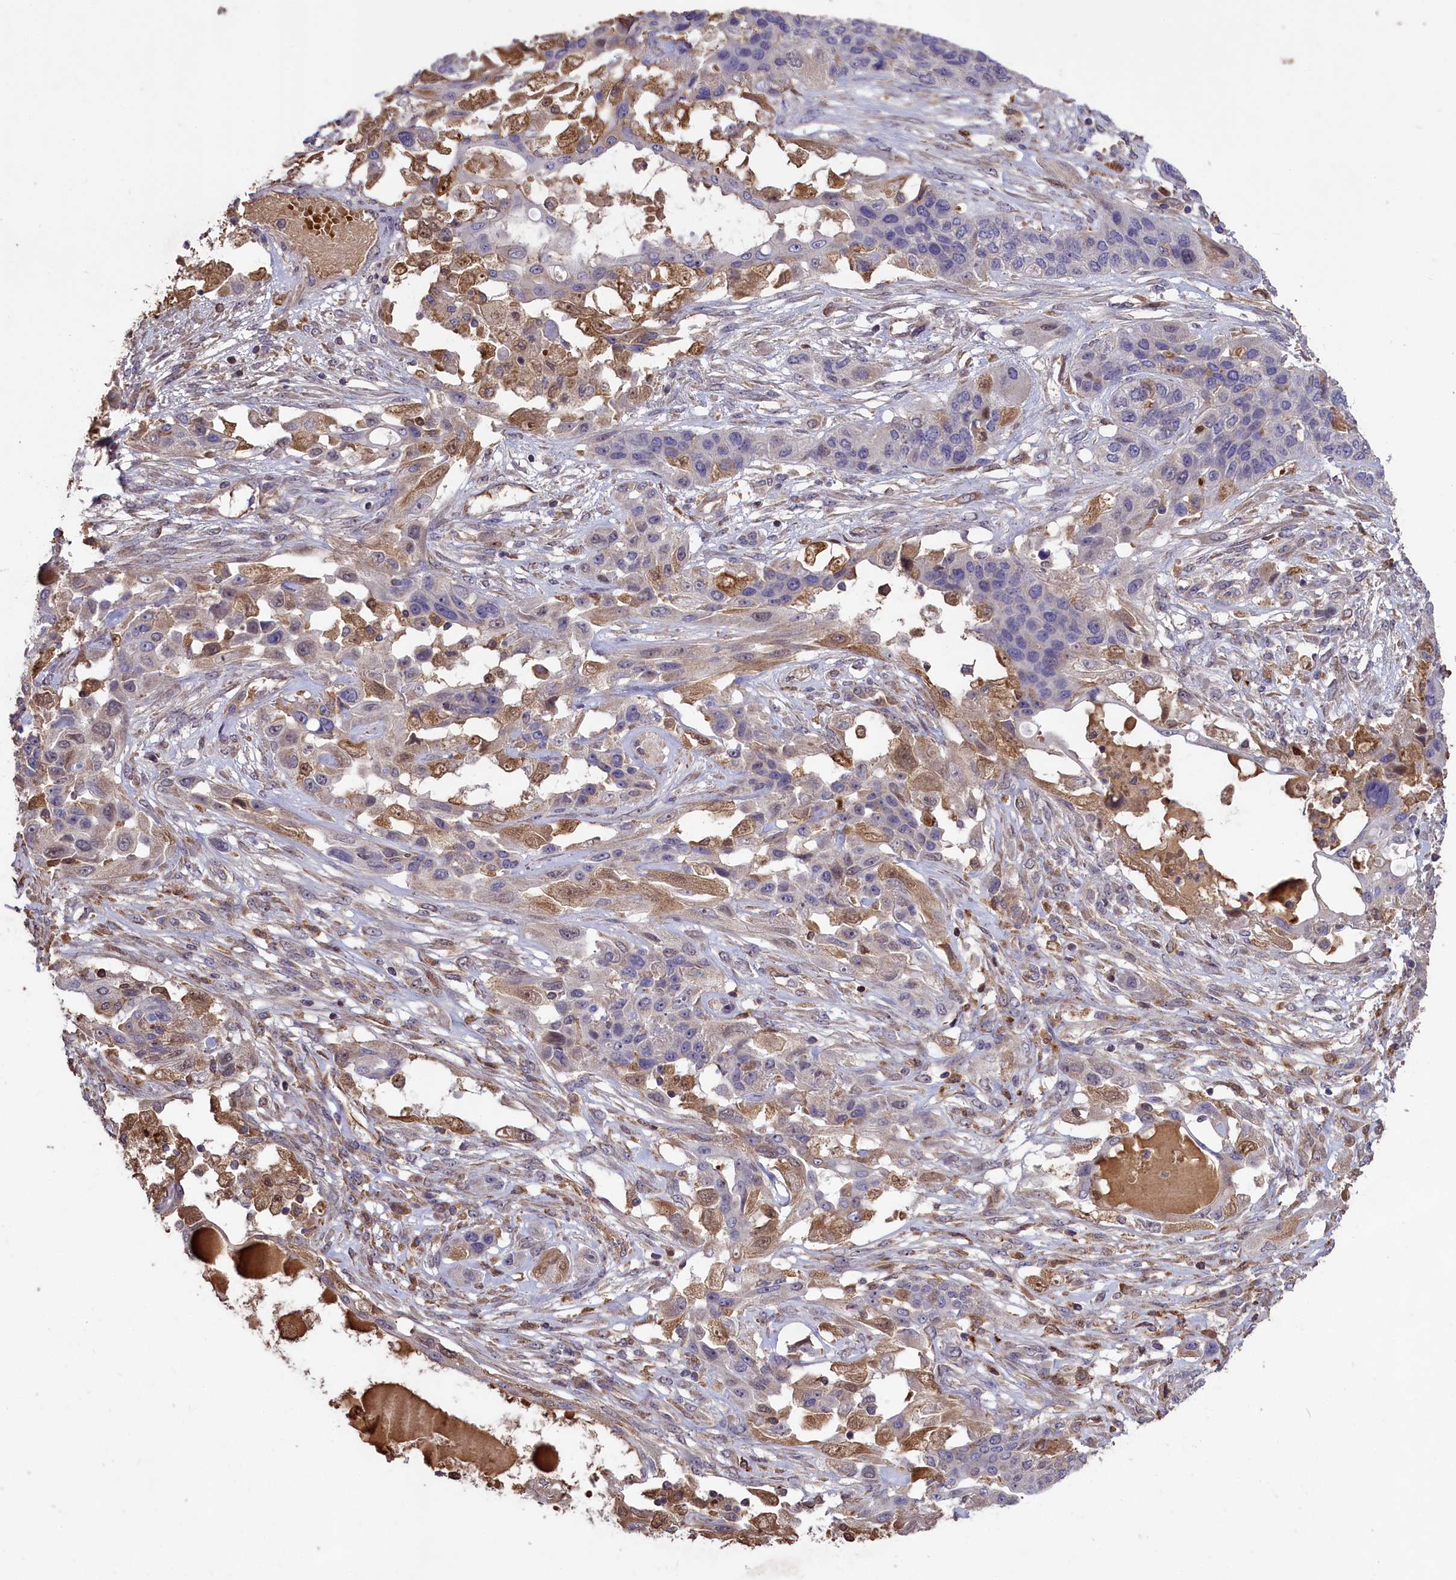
{"staining": {"intensity": "weak", "quantity": "<25%", "location": "nuclear"}, "tissue": "lung cancer", "cell_type": "Tumor cells", "image_type": "cancer", "snomed": [{"axis": "morphology", "description": "Squamous cell carcinoma, NOS"}, {"axis": "topography", "description": "Lung"}], "caption": "IHC histopathology image of lung cancer stained for a protein (brown), which exhibits no expression in tumor cells.", "gene": "CLRN2", "patient": {"sex": "female", "age": 70}}